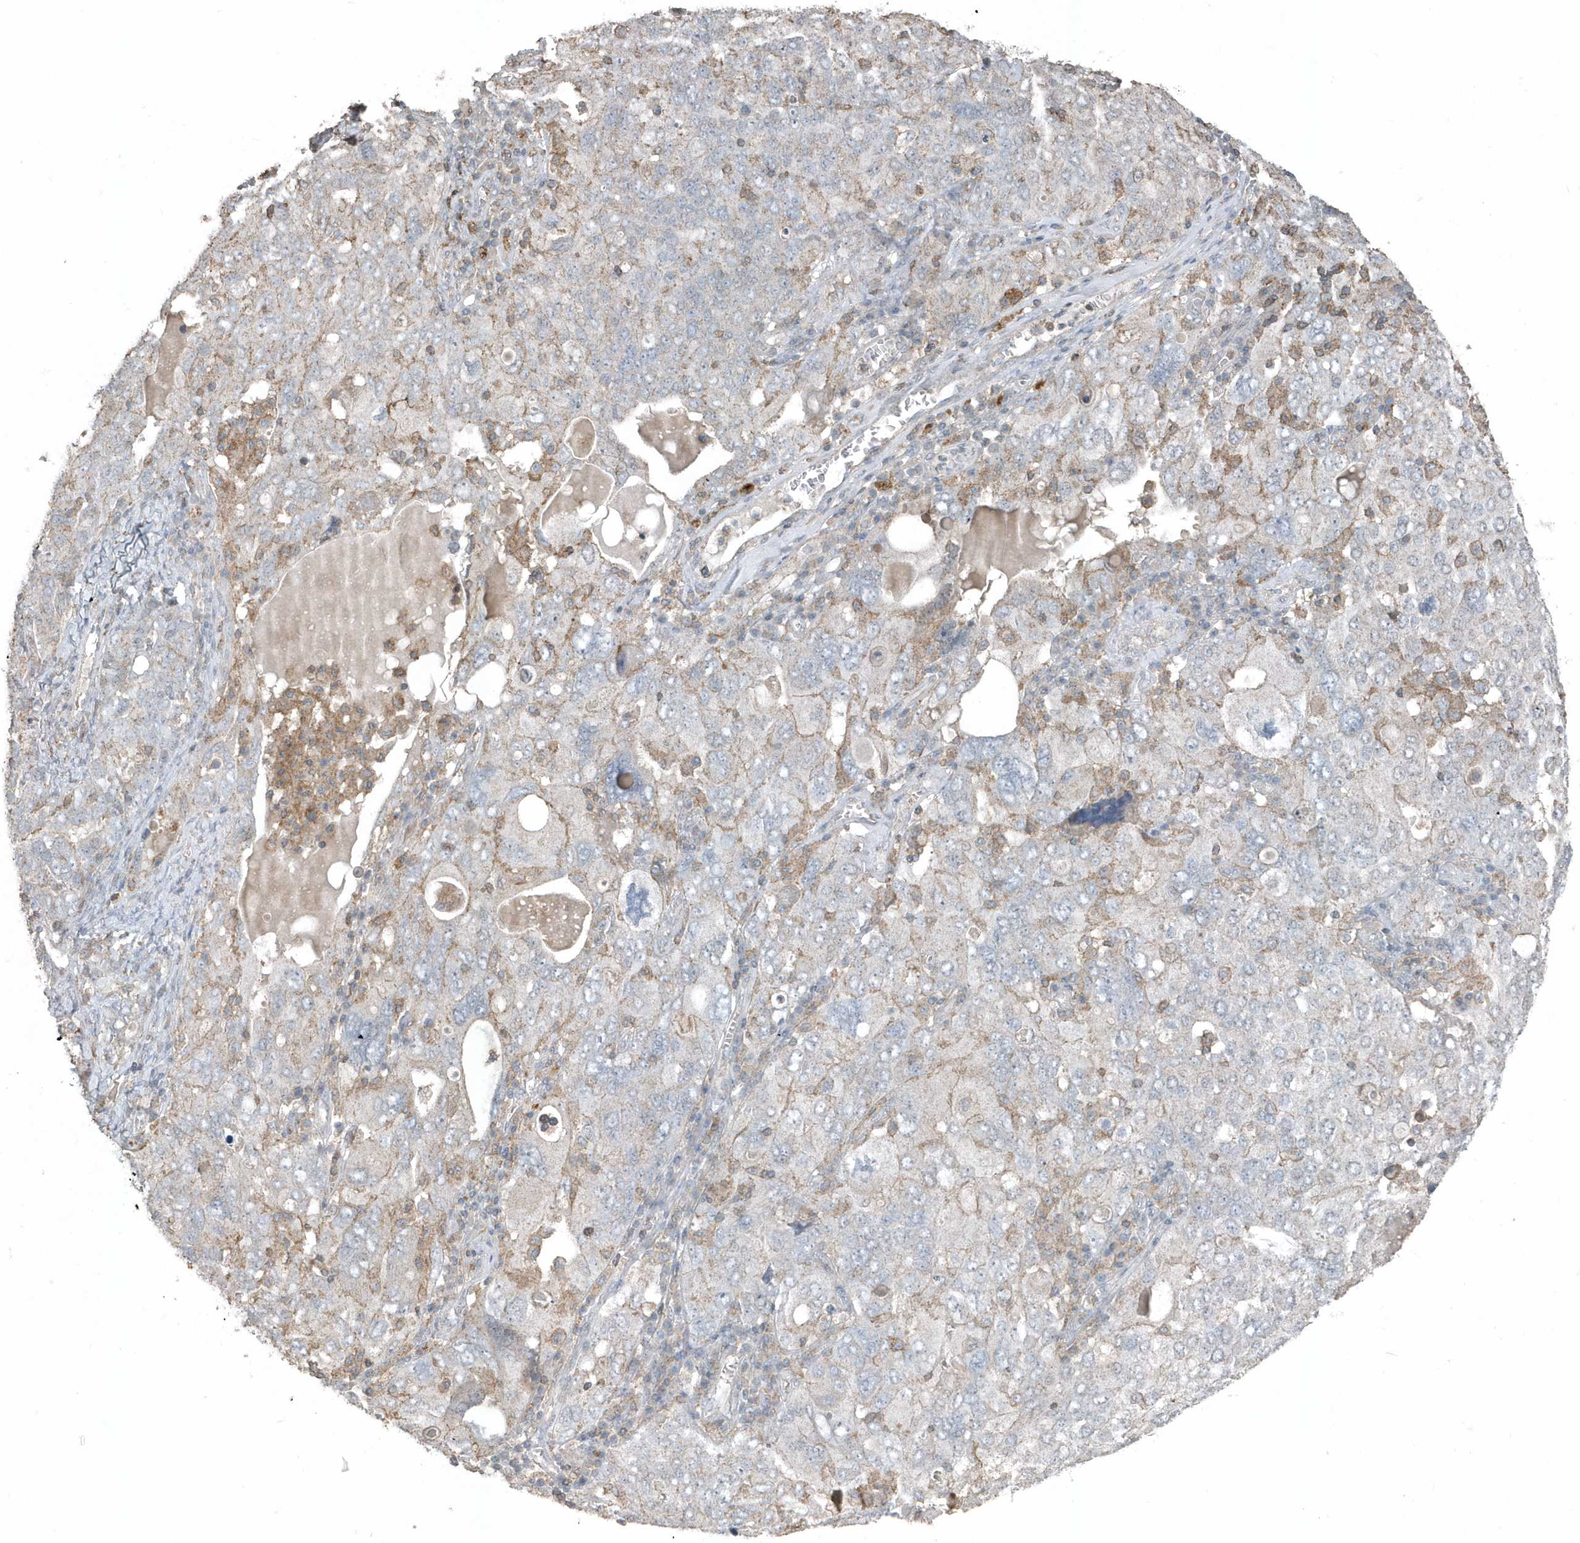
{"staining": {"intensity": "negative", "quantity": "none", "location": "none"}, "tissue": "ovarian cancer", "cell_type": "Tumor cells", "image_type": "cancer", "snomed": [{"axis": "morphology", "description": "Carcinoma, endometroid"}, {"axis": "topography", "description": "Ovary"}], "caption": "Endometroid carcinoma (ovarian) was stained to show a protein in brown. There is no significant expression in tumor cells. Nuclei are stained in blue.", "gene": "ACTC1", "patient": {"sex": "female", "age": 62}}